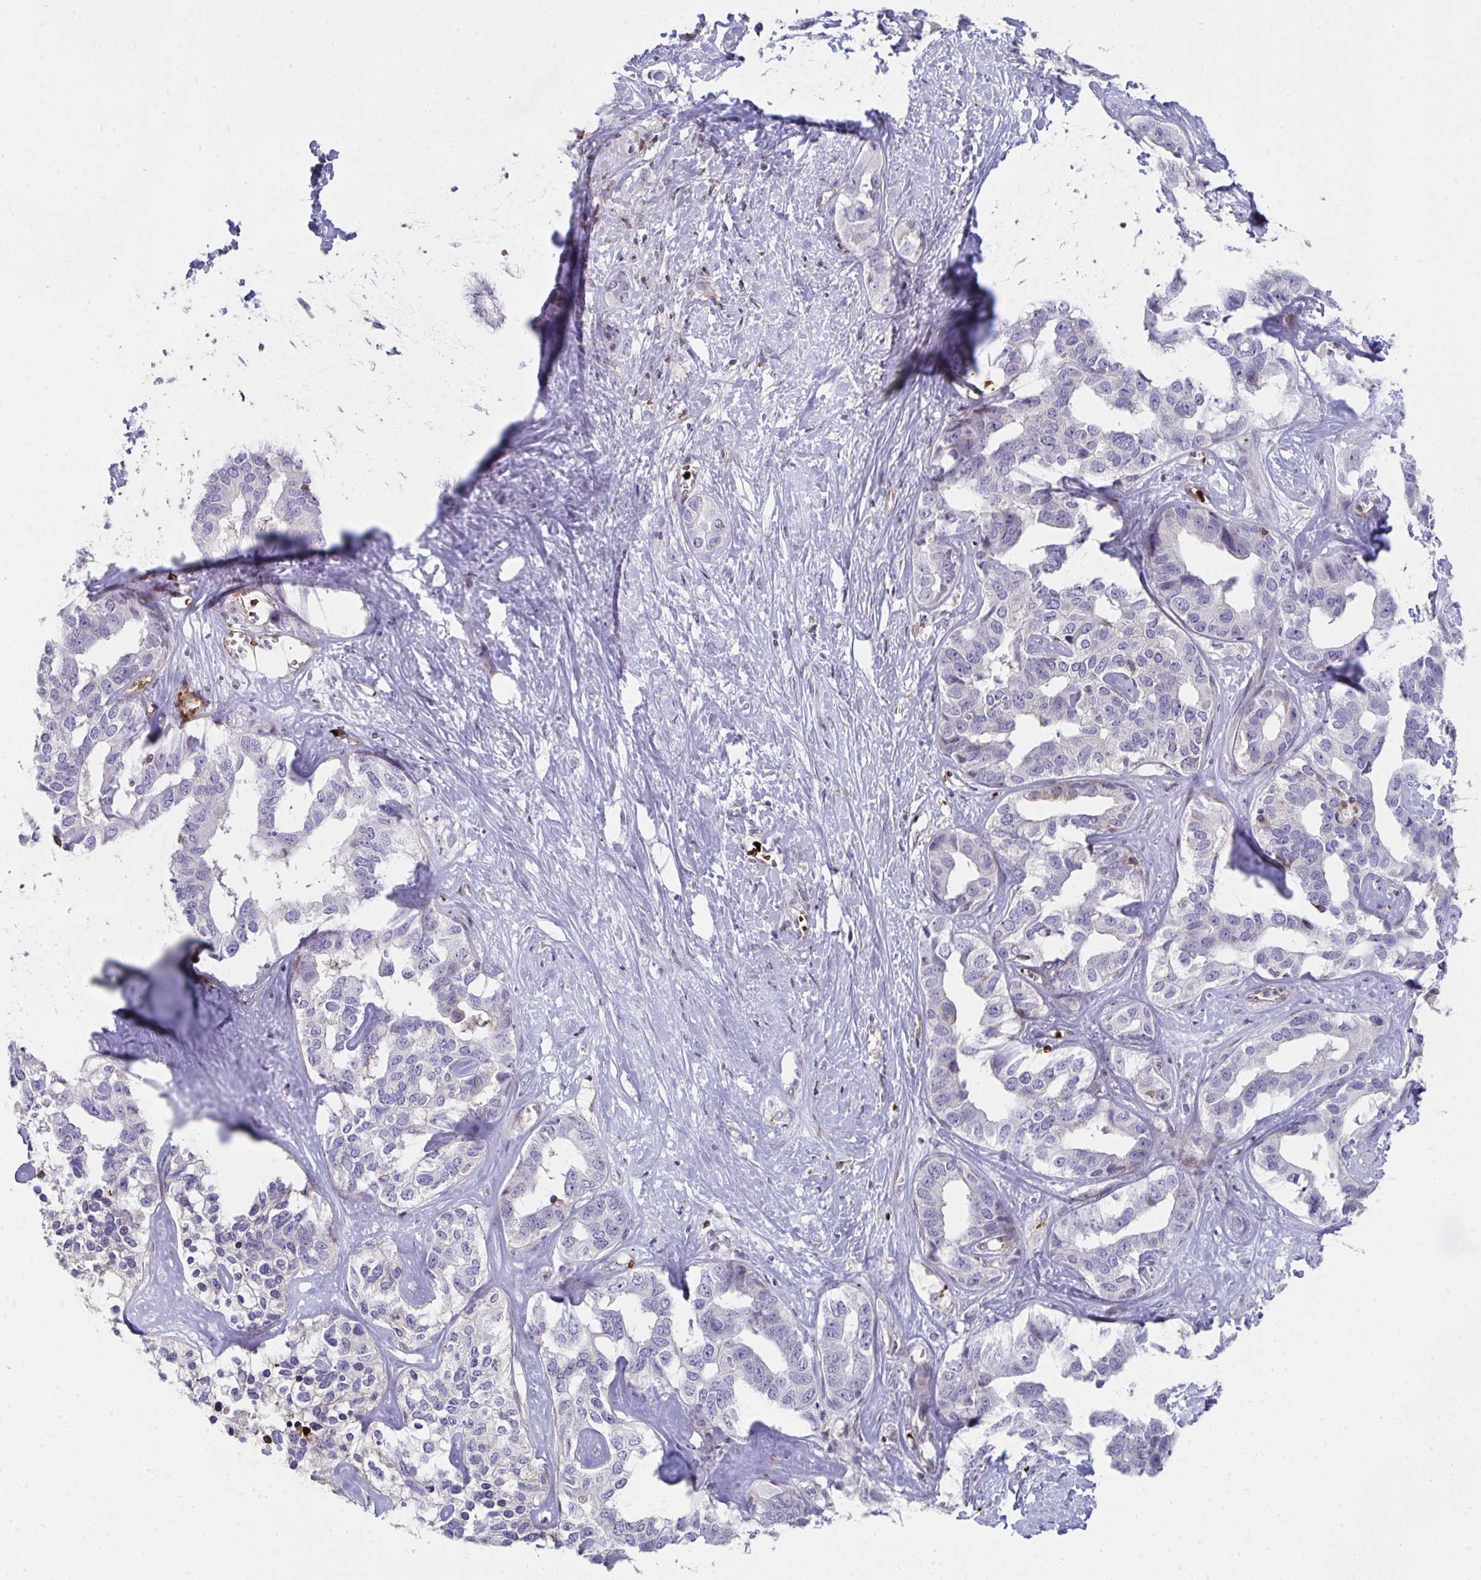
{"staining": {"intensity": "negative", "quantity": "none", "location": "none"}, "tissue": "liver cancer", "cell_type": "Tumor cells", "image_type": "cancer", "snomed": [{"axis": "morphology", "description": "Cholangiocarcinoma"}, {"axis": "topography", "description": "Liver"}], "caption": "Liver cancer was stained to show a protein in brown. There is no significant staining in tumor cells.", "gene": "FOXN3", "patient": {"sex": "male", "age": 59}}